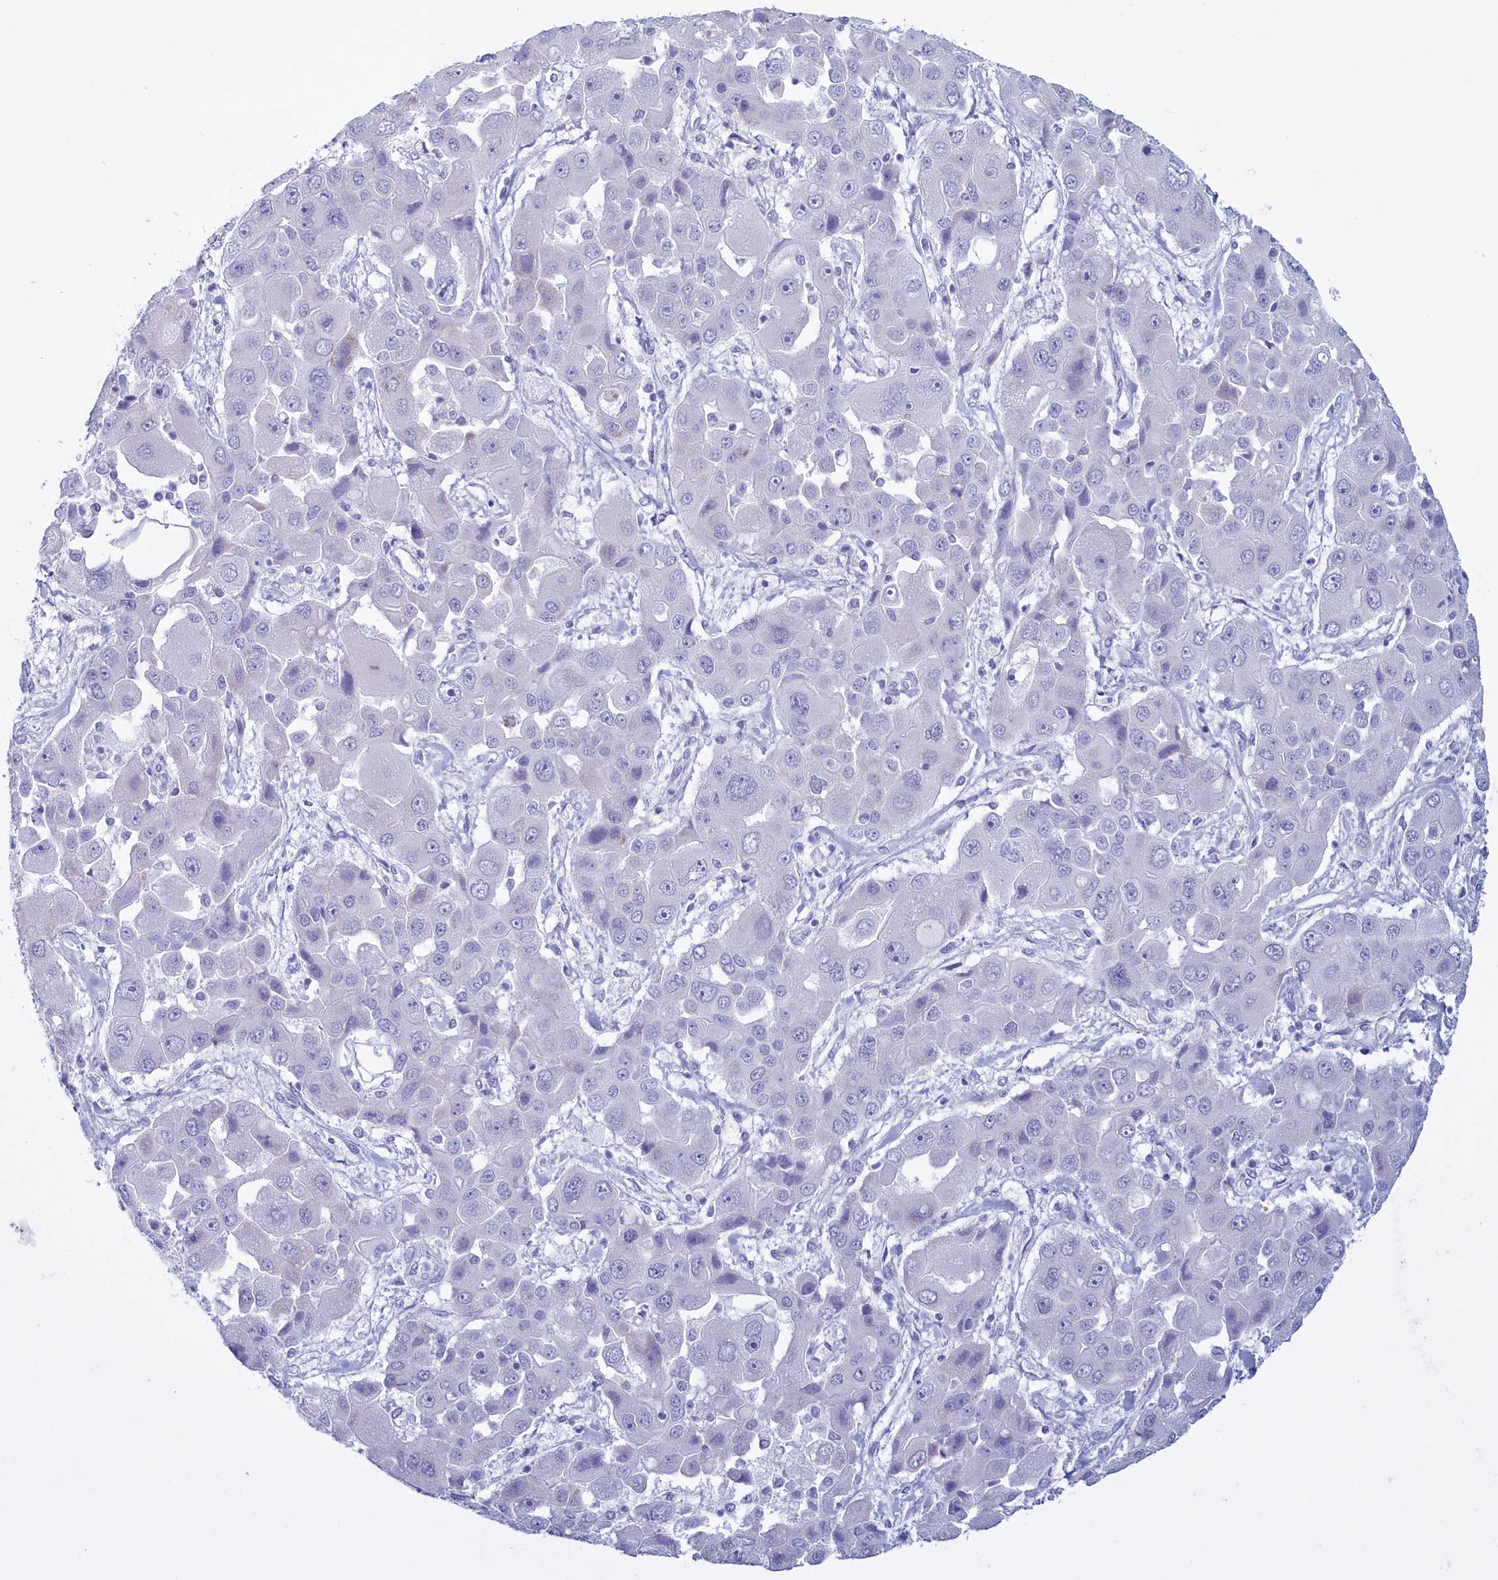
{"staining": {"intensity": "negative", "quantity": "none", "location": "none"}, "tissue": "liver cancer", "cell_type": "Tumor cells", "image_type": "cancer", "snomed": [{"axis": "morphology", "description": "Cholangiocarcinoma"}, {"axis": "topography", "description": "Liver"}], "caption": "A histopathology image of human liver cholangiocarcinoma is negative for staining in tumor cells.", "gene": "TMEM97", "patient": {"sex": "male", "age": 67}}